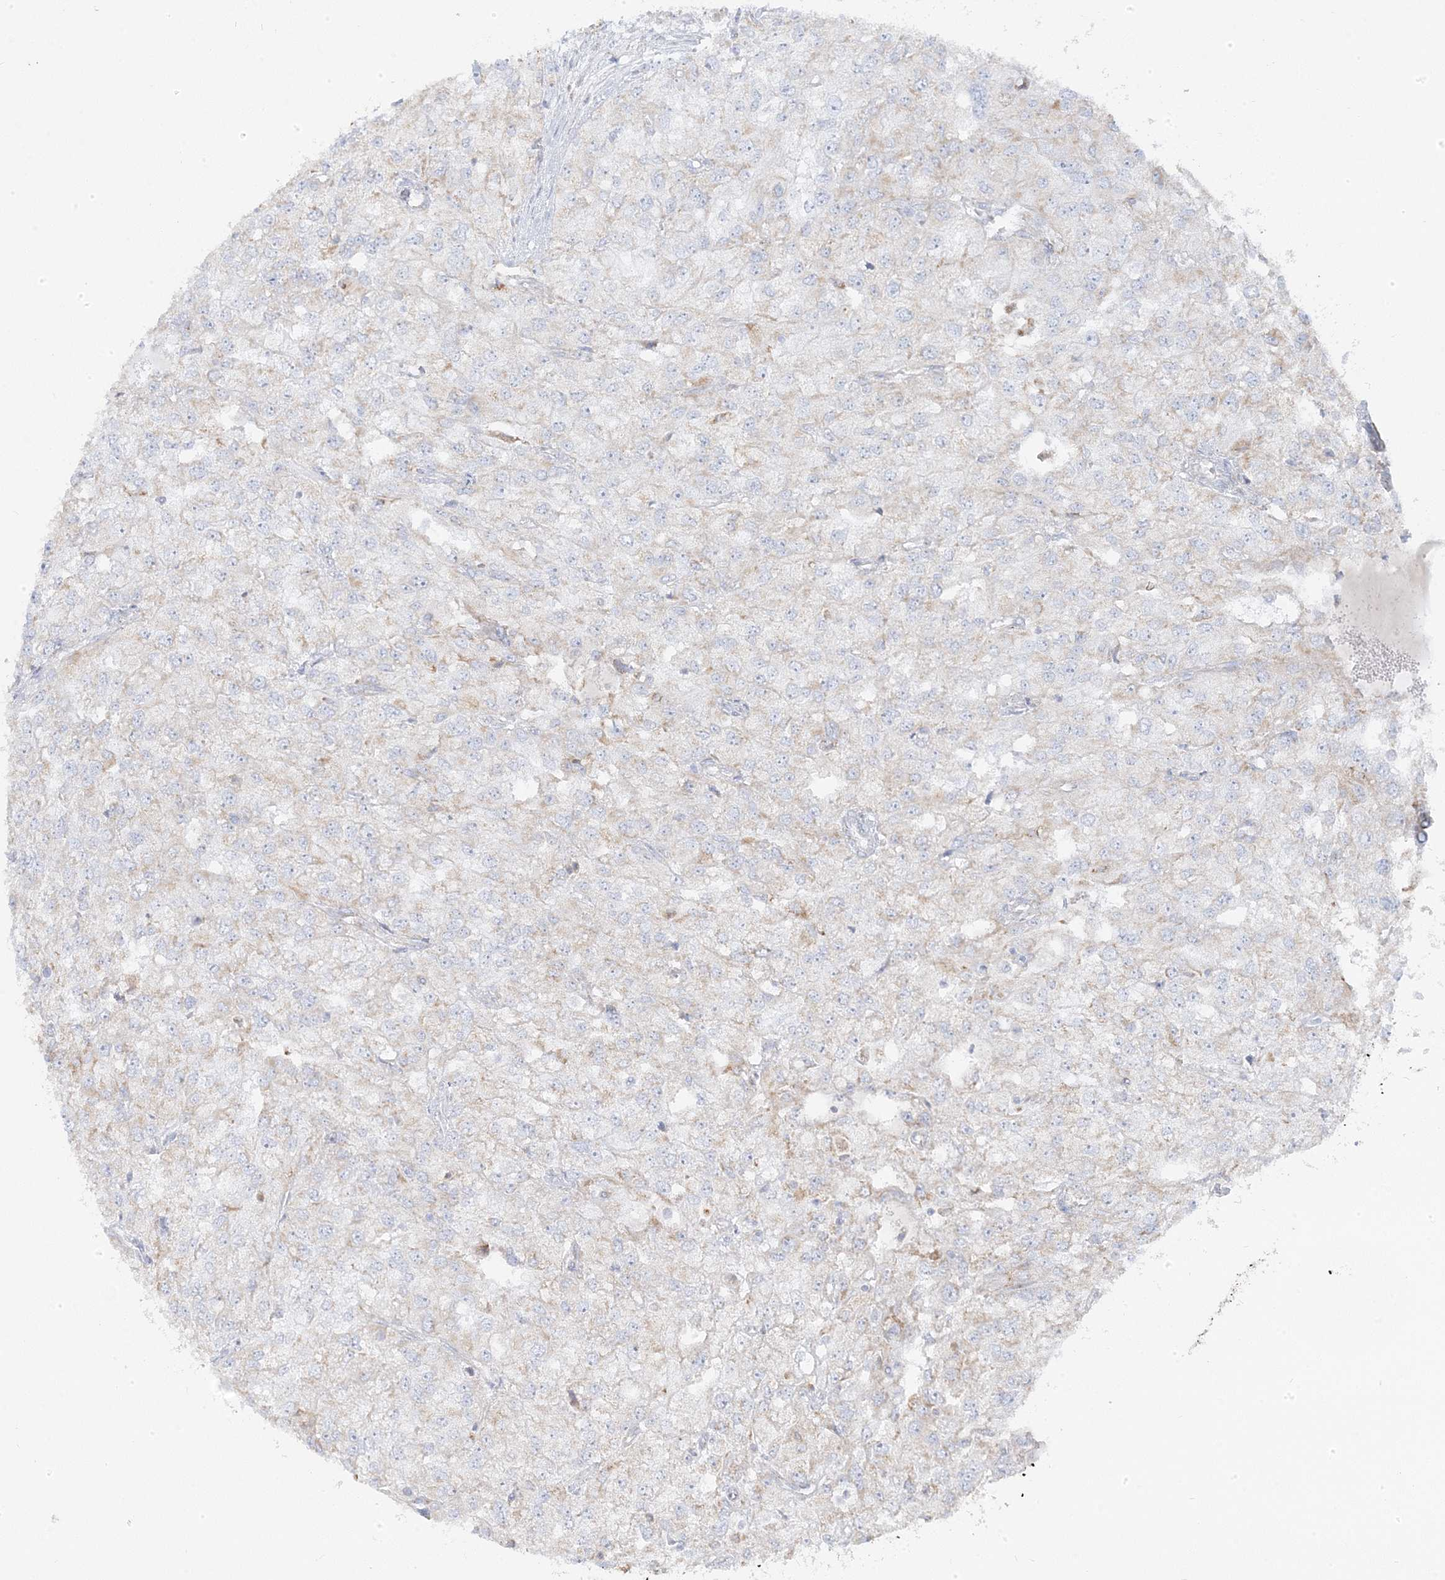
{"staining": {"intensity": "negative", "quantity": "none", "location": "none"}, "tissue": "renal cancer", "cell_type": "Tumor cells", "image_type": "cancer", "snomed": [{"axis": "morphology", "description": "Adenocarcinoma, NOS"}, {"axis": "topography", "description": "Kidney"}], "caption": "Renal adenocarcinoma was stained to show a protein in brown. There is no significant positivity in tumor cells. (DAB (3,3'-diaminobenzidine) immunohistochemistry (IHC), high magnification).", "gene": "PCCB", "patient": {"sex": "female", "age": 54}}